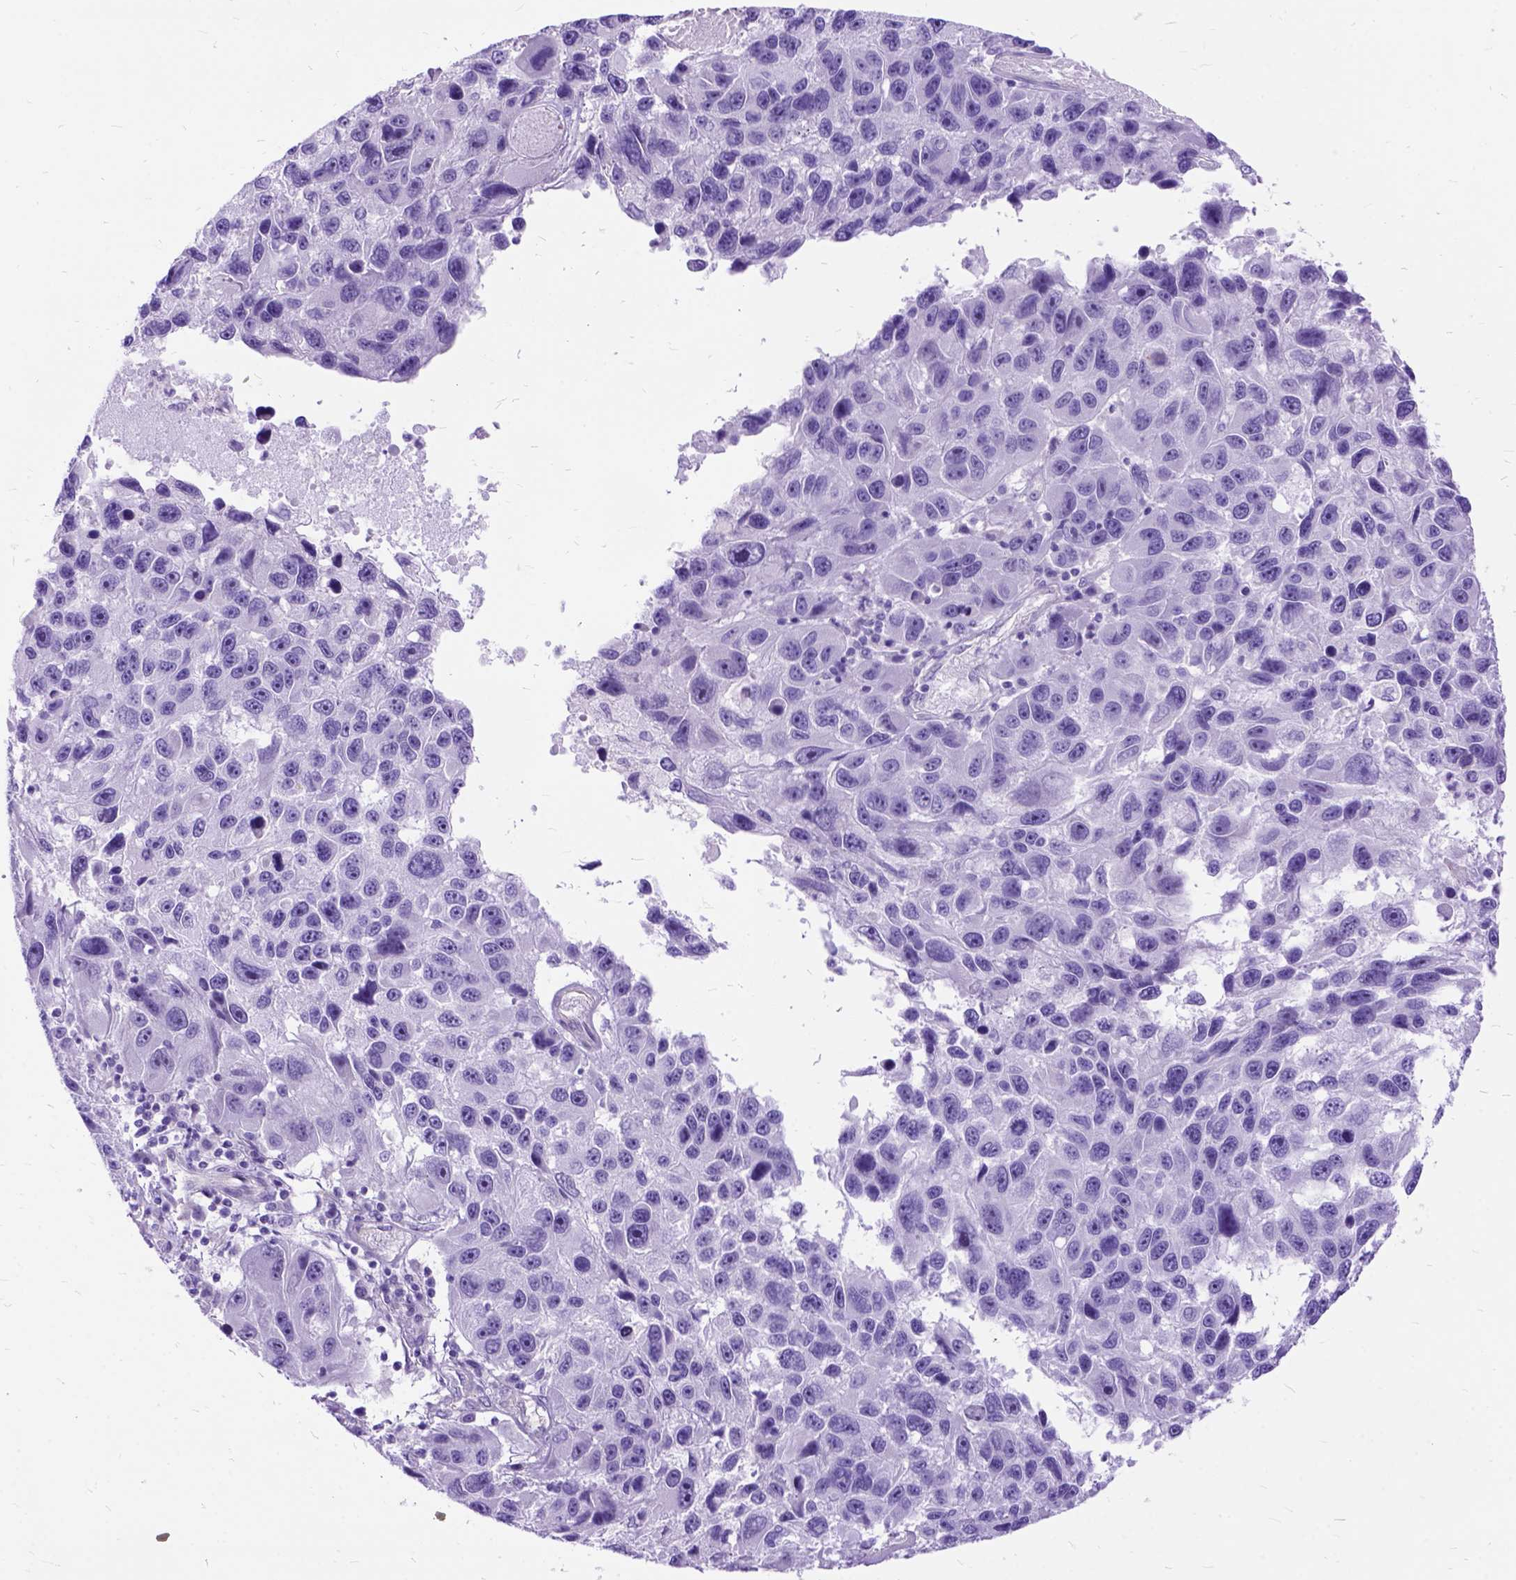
{"staining": {"intensity": "negative", "quantity": "none", "location": "none"}, "tissue": "melanoma", "cell_type": "Tumor cells", "image_type": "cancer", "snomed": [{"axis": "morphology", "description": "Malignant melanoma, NOS"}, {"axis": "topography", "description": "Skin"}], "caption": "The IHC photomicrograph has no significant positivity in tumor cells of malignant melanoma tissue. (Stains: DAB (3,3'-diaminobenzidine) immunohistochemistry with hematoxylin counter stain, Microscopy: brightfield microscopy at high magnification).", "gene": "ARL9", "patient": {"sex": "male", "age": 53}}